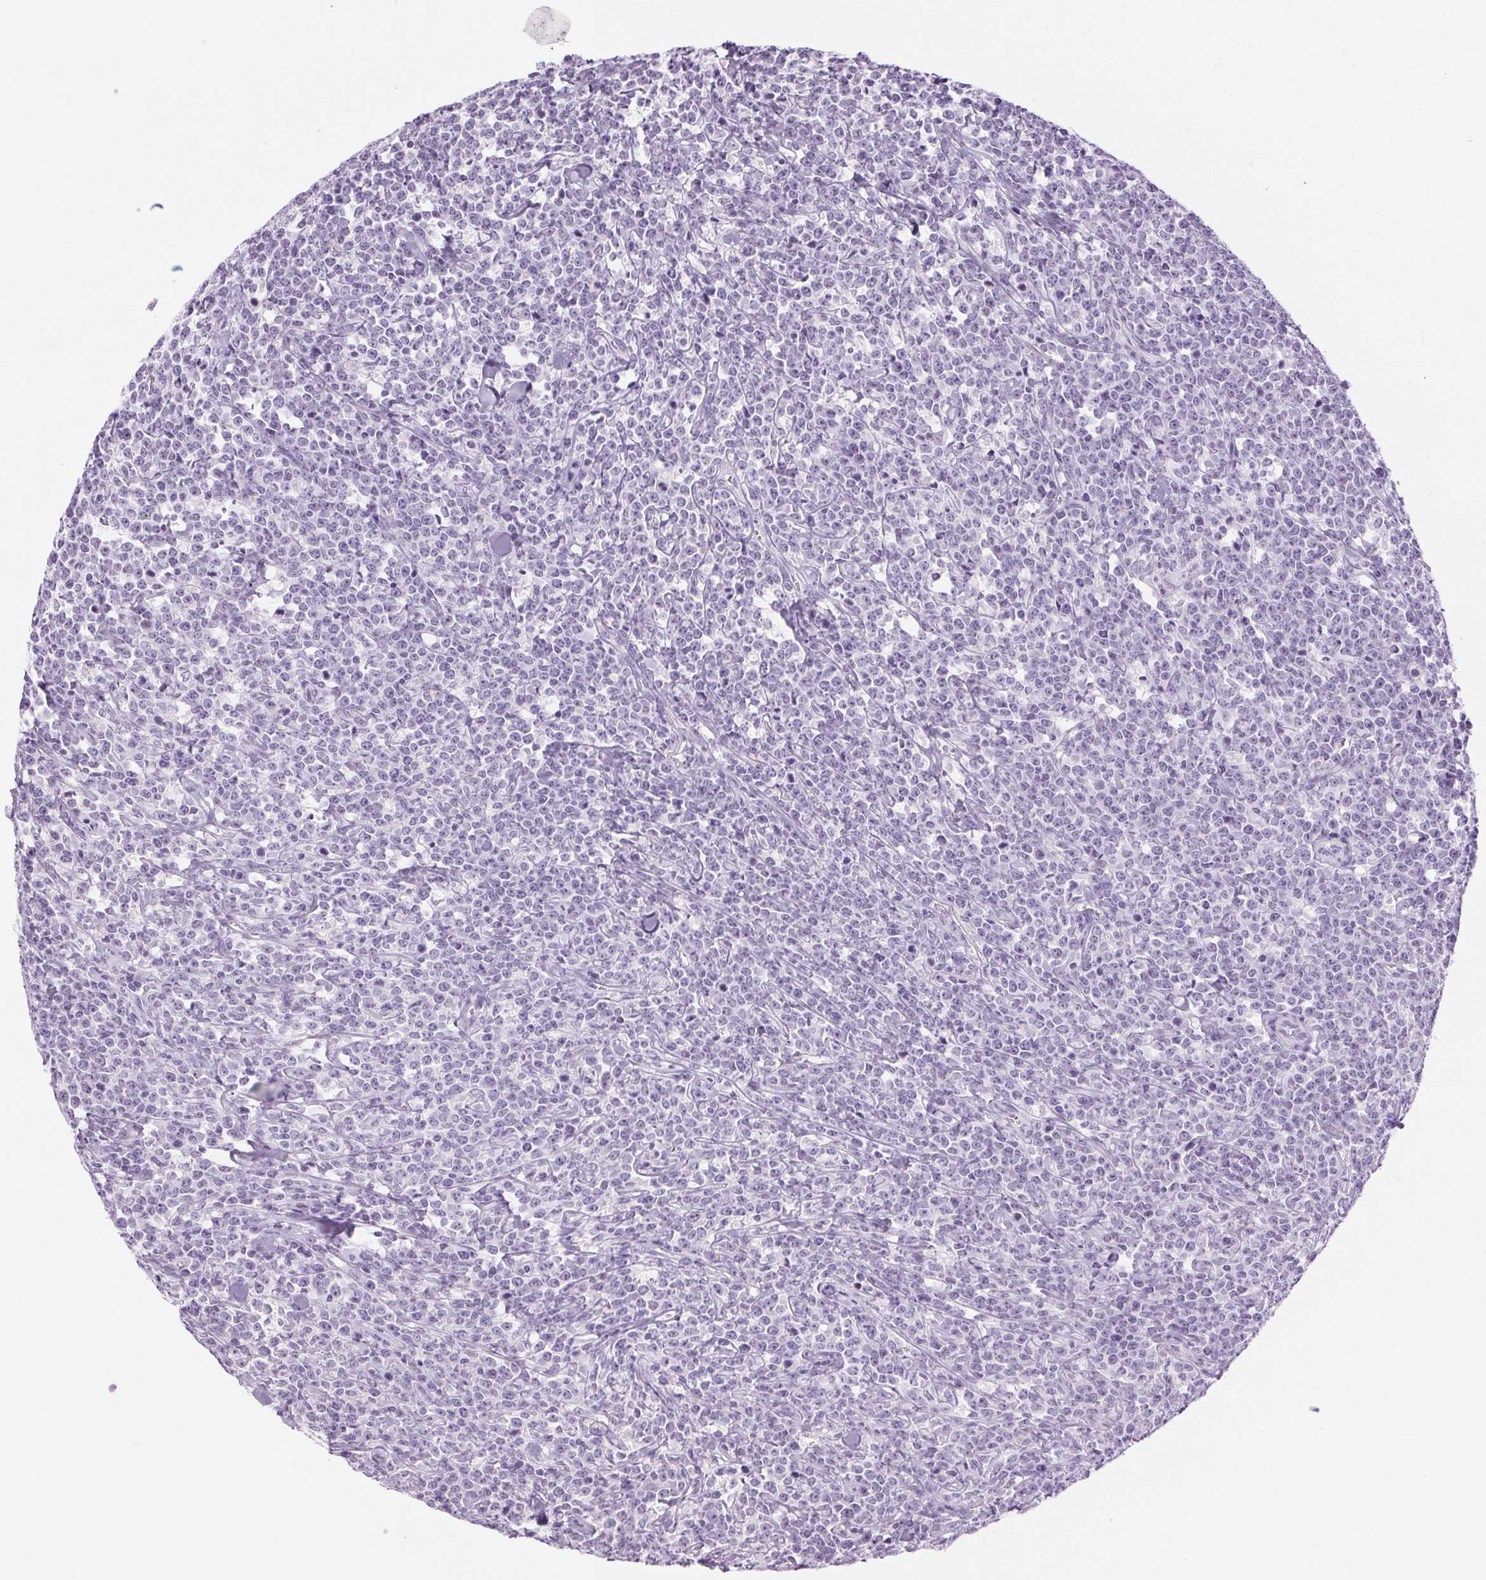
{"staining": {"intensity": "negative", "quantity": "none", "location": "none"}, "tissue": "lymphoma", "cell_type": "Tumor cells", "image_type": "cancer", "snomed": [{"axis": "morphology", "description": "Malignant lymphoma, non-Hodgkin's type, High grade"}, {"axis": "topography", "description": "Small intestine"}], "caption": "Immunohistochemistry (IHC) of human lymphoma demonstrates no staining in tumor cells.", "gene": "BEND2", "patient": {"sex": "female", "age": 56}}